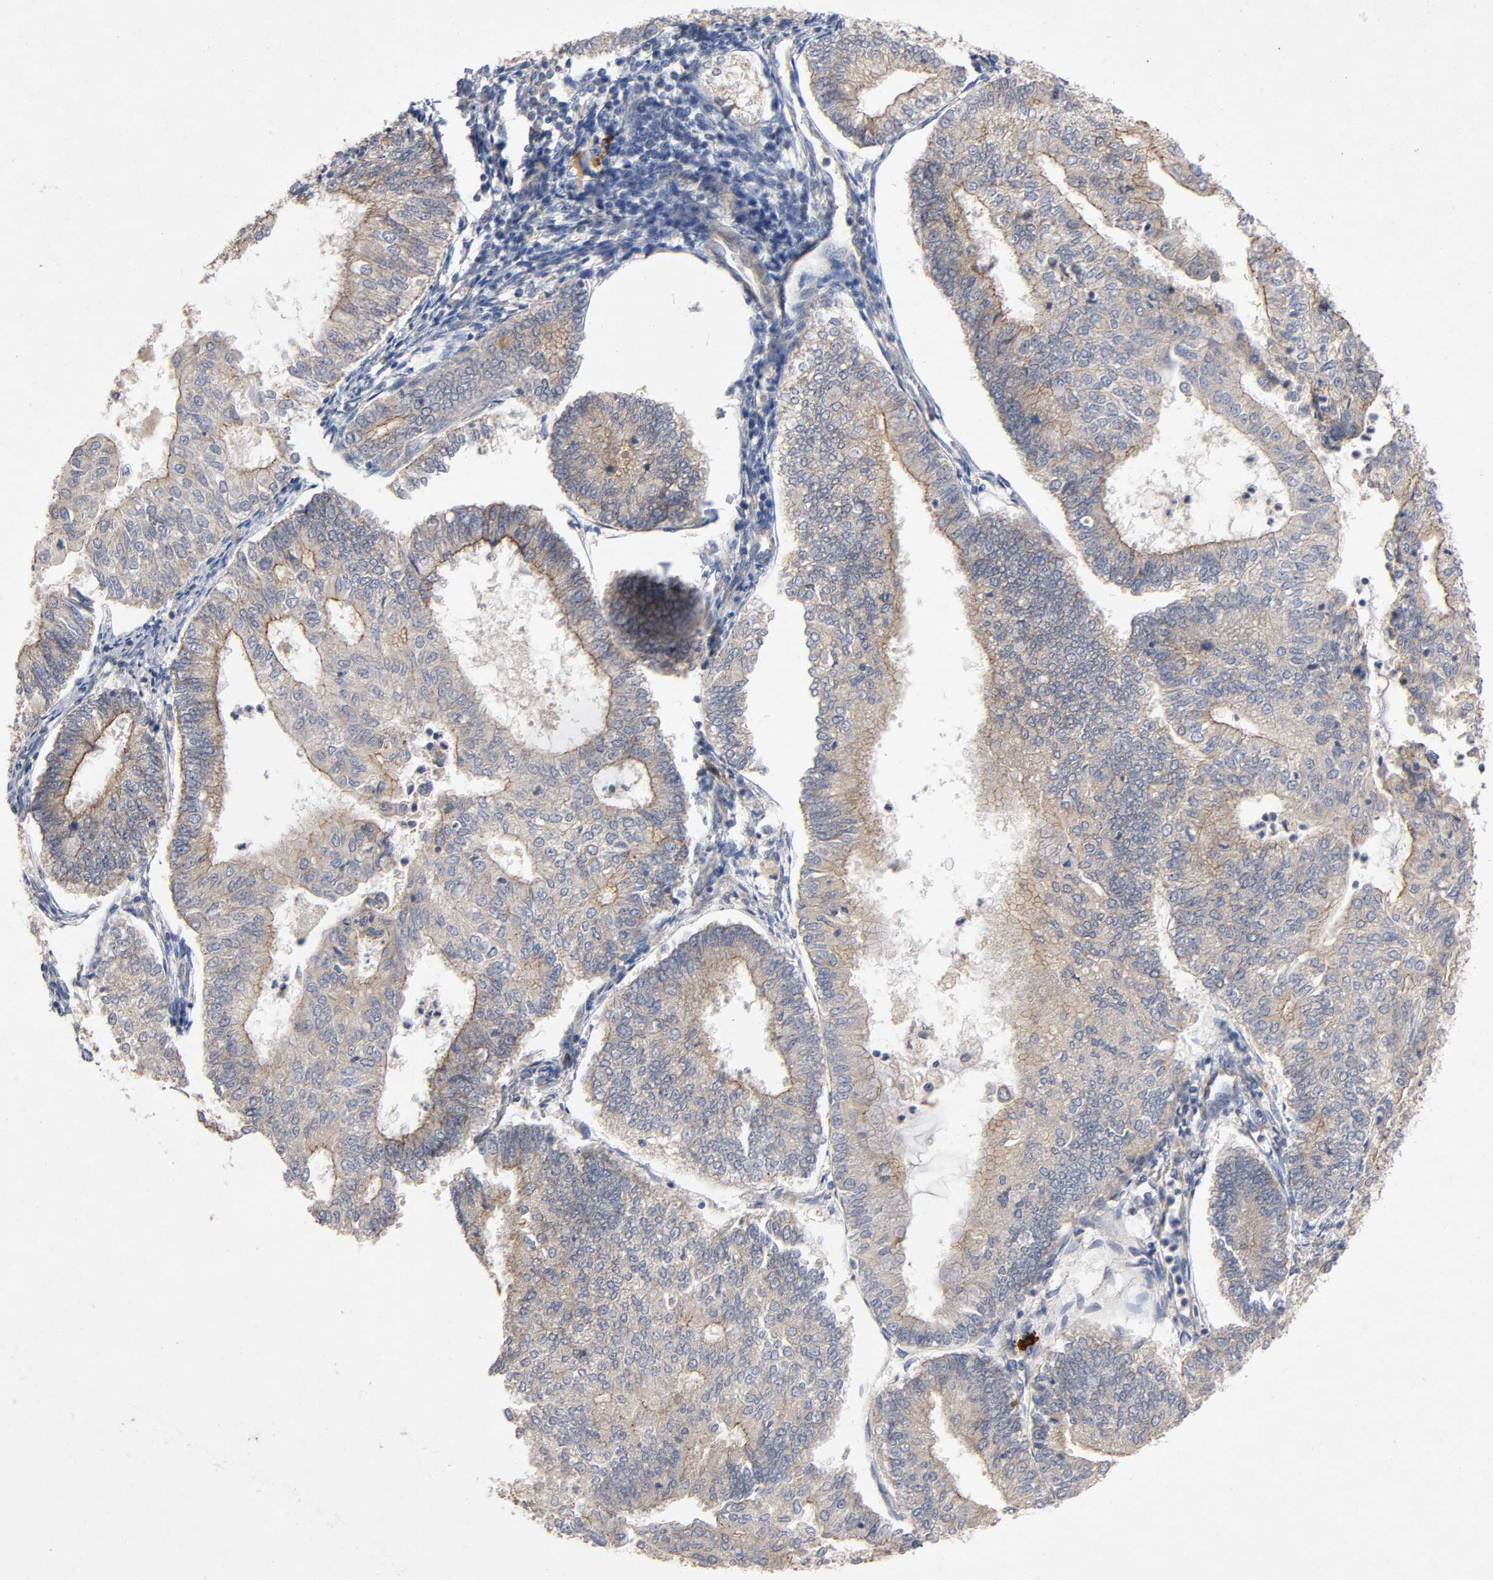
{"staining": {"intensity": "moderate", "quantity": ">75%", "location": "cytoplasmic/membranous"}, "tissue": "endometrial cancer", "cell_type": "Tumor cells", "image_type": "cancer", "snomed": [{"axis": "morphology", "description": "Adenocarcinoma, NOS"}, {"axis": "topography", "description": "Endometrium"}], "caption": "High-power microscopy captured an immunohistochemistry image of adenocarcinoma (endometrial), revealing moderate cytoplasmic/membranous expression in approximately >75% of tumor cells.", "gene": "PDZD11", "patient": {"sex": "female", "age": 59}}